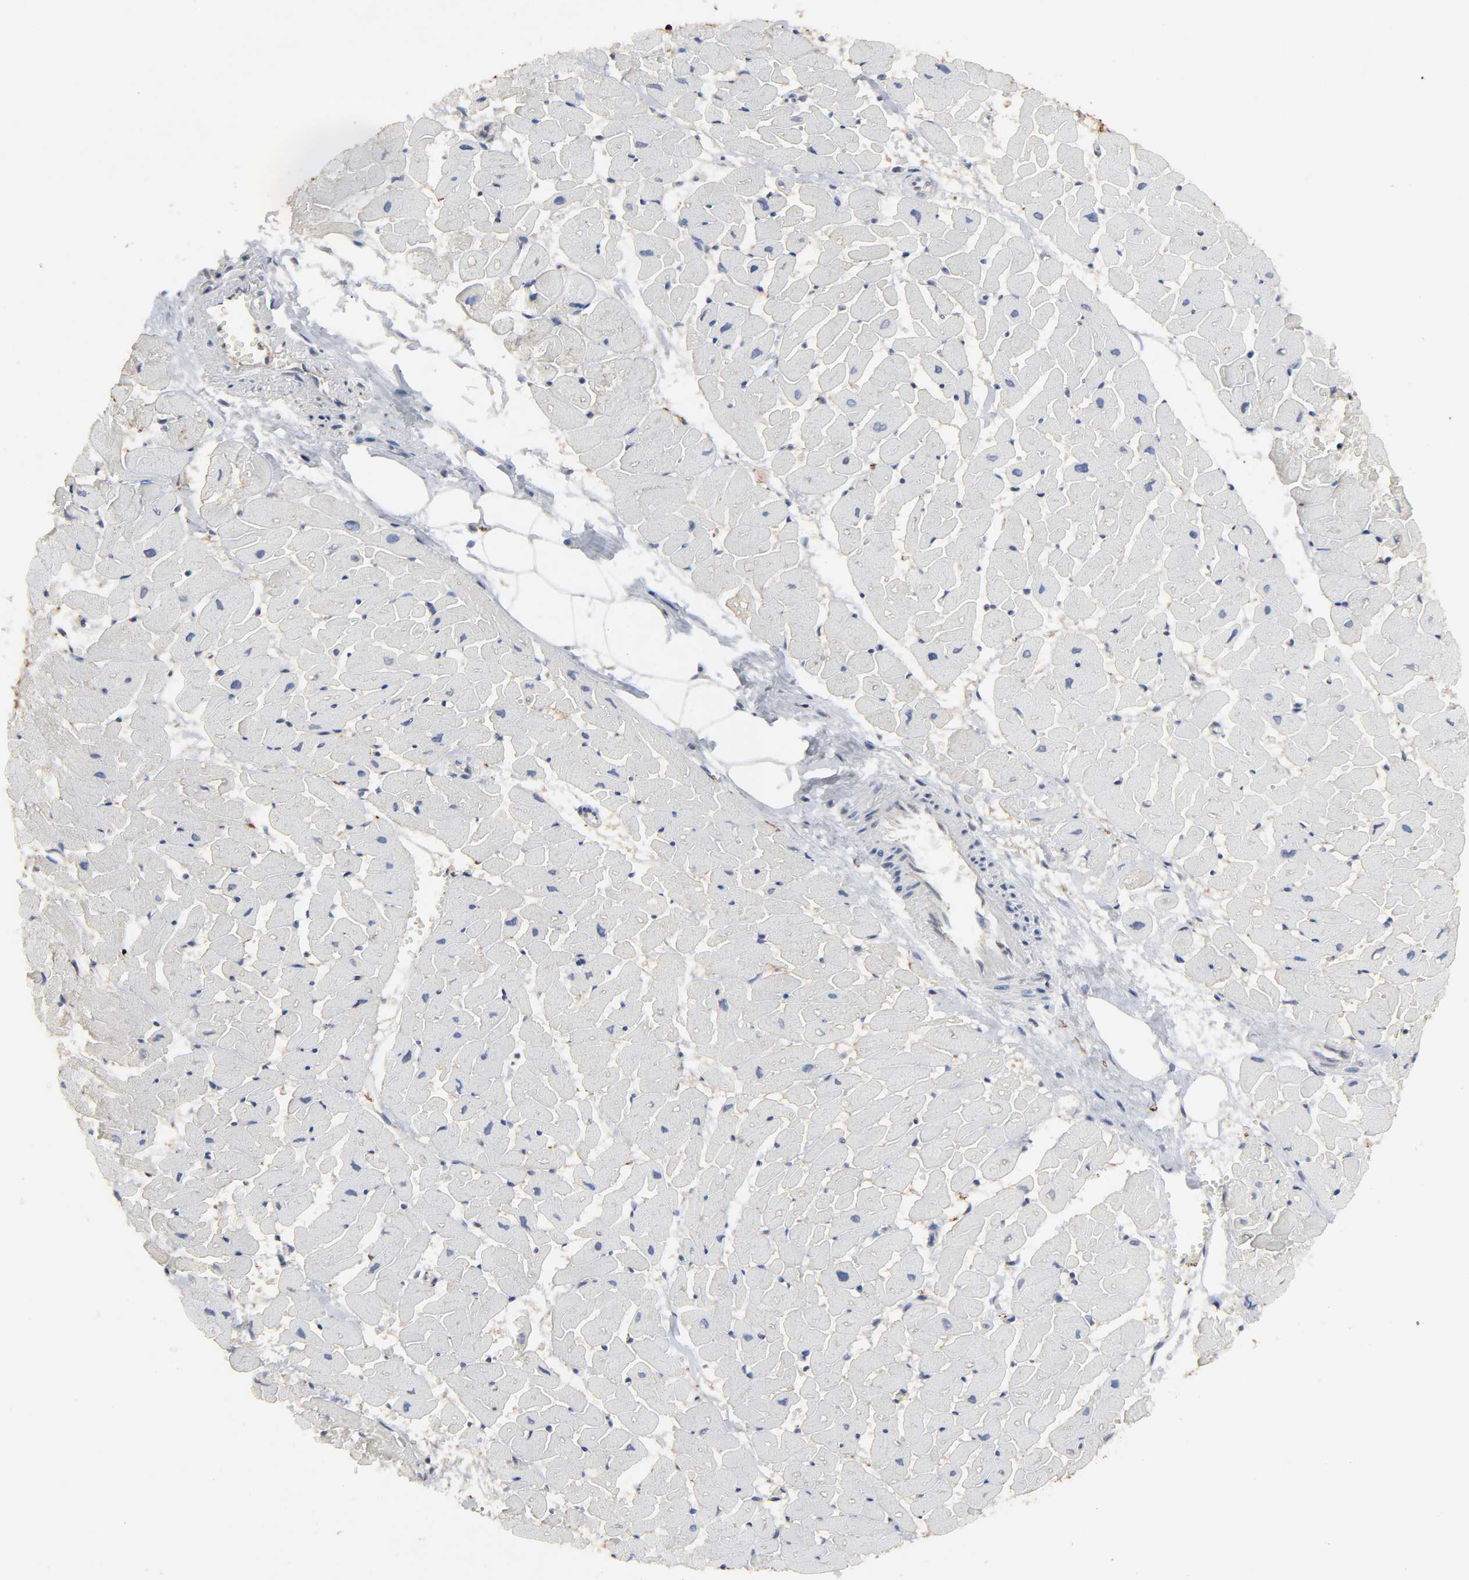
{"staining": {"intensity": "weak", "quantity": "<25%", "location": "cytoplasmic/membranous"}, "tissue": "heart muscle", "cell_type": "Cardiomyocytes", "image_type": "normal", "snomed": [{"axis": "morphology", "description": "Normal tissue, NOS"}, {"axis": "topography", "description": "Heart"}], "caption": "This is an immunohistochemistry photomicrograph of unremarkable heart muscle. There is no positivity in cardiomyocytes.", "gene": "POR", "patient": {"sex": "female", "age": 19}}